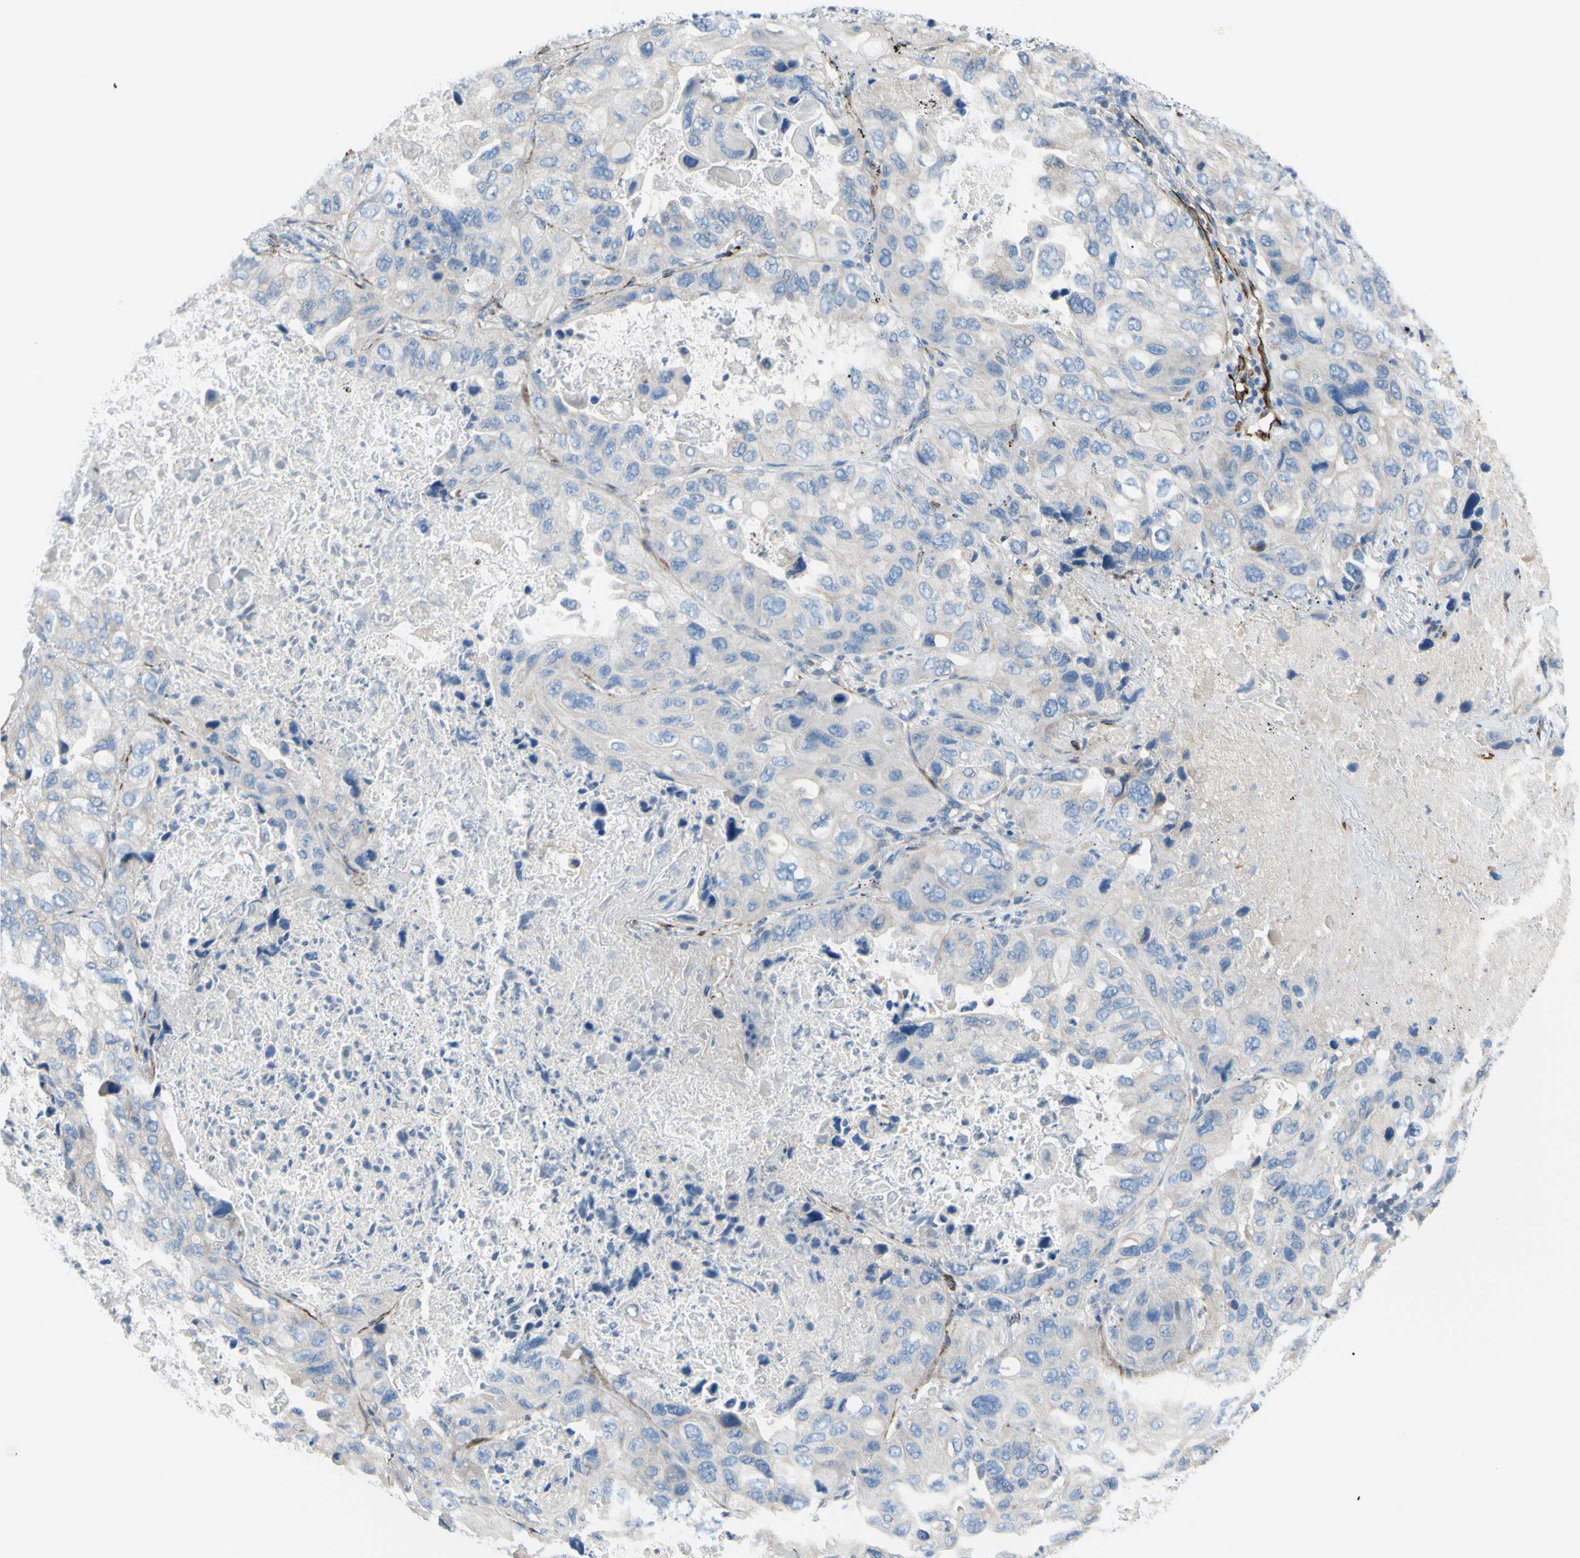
{"staining": {"intensity": "weak", "quantity": "<25%", "location": "cytoplasmic/membranous"}, "tissue": "lung cancer", "cell_type": "Tumor cells", "image_type": "cancer", "snomed": [{"axis": "morphology", "description": "Squamous cell carcinoma, NOS"}, {"axis": "topography", "description": "Lung"}], "caption": "Tumor cells are negative for brown protein staining in lung cancer.", "gene": "PRRG2", "patient": {"sex": "female", "age": 73}}